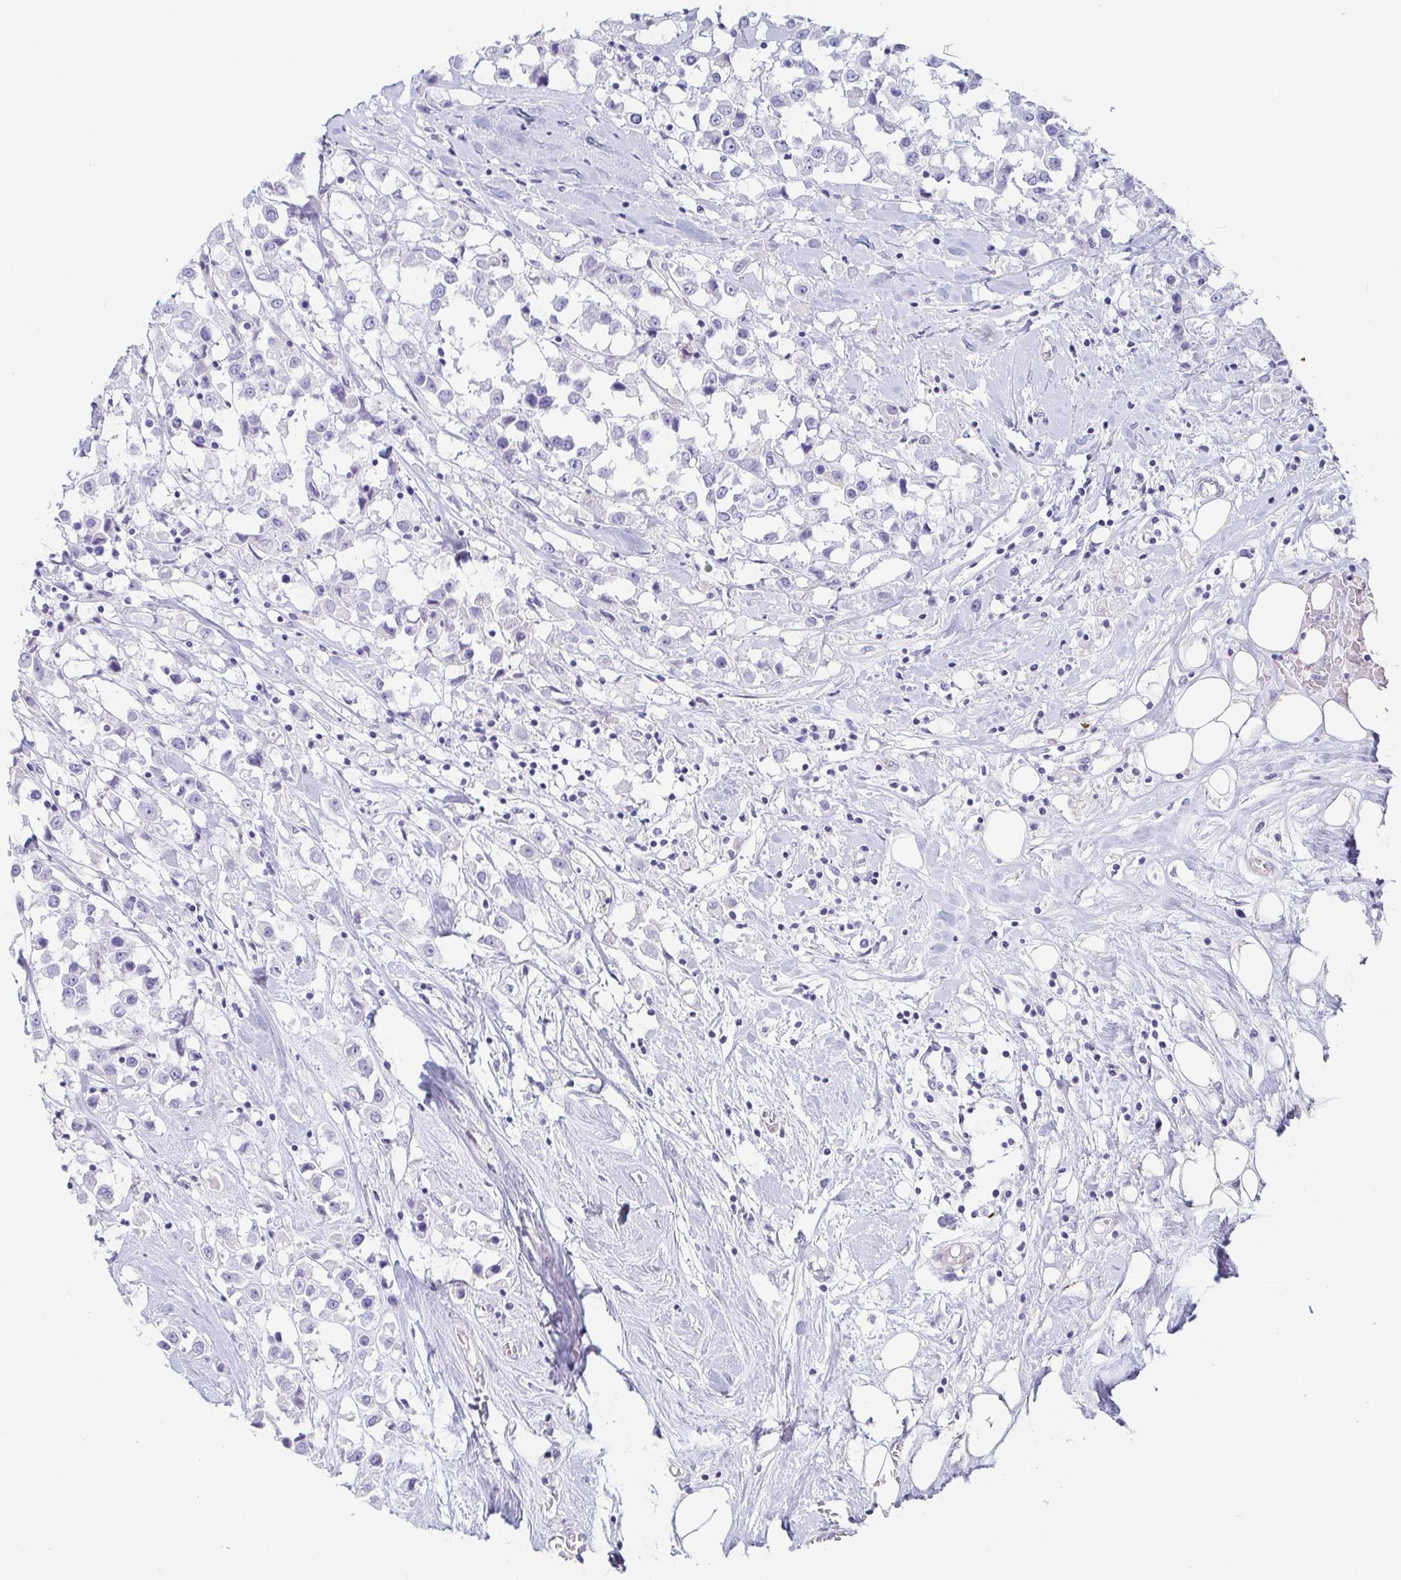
{"staining": {"intensity": "negative", "quantity": "none", "location": "none"}, "tissue": "breast cancer", "cell_type": "Tumor cells", "image_type": "cancer", "snomed": [{"axis": "morphology", "description": "Duct carcinoma"}, {"axis": "topography", "description": "Breast"}], "caption": "Immunohistochemistry of breast cancer (intraductal carcinoma) exhibits no positivity in tumor cells.", "gene": "PRR4", "patient": {"sex": "female", "age": 61}}